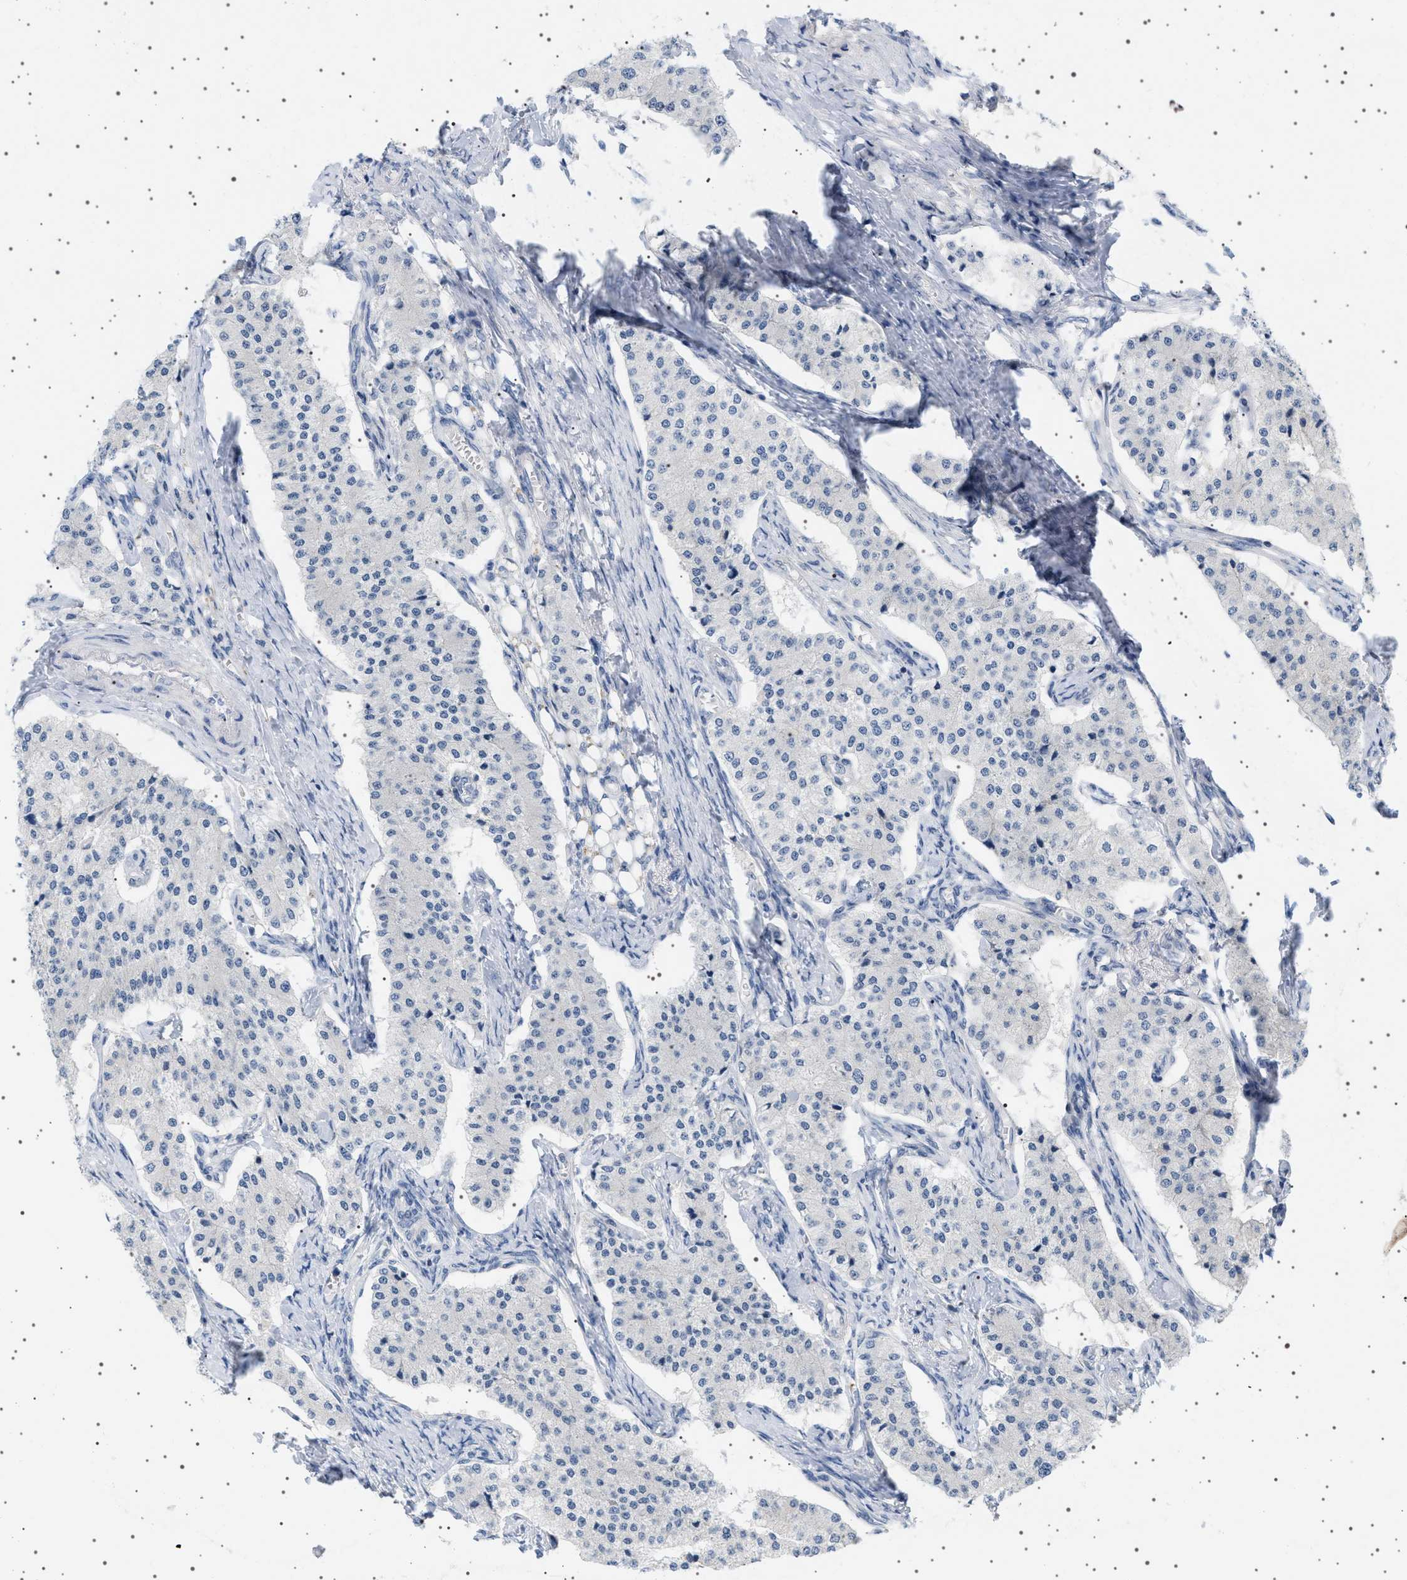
{"staining": {"intensity": "negative", "quantity": "none", "location": "none"}, "tissue": "carcinoid", "cell_type": "Tumor cells", "image_type": "cancer", "snomed": [{"axis": "morphology", "description": "Carcinoid, malignant, NOS"}, {"axis": "topography", "description": "Colon"}], "caption": "Immunohistochemical staining of human malignant carcinoid displays no significant staining in tumor cells. (DAB immunohistochemistry with hematoxylin counter stain).", "gene": "ADCY10", "patient": {"sex": "female", "age": 52}}